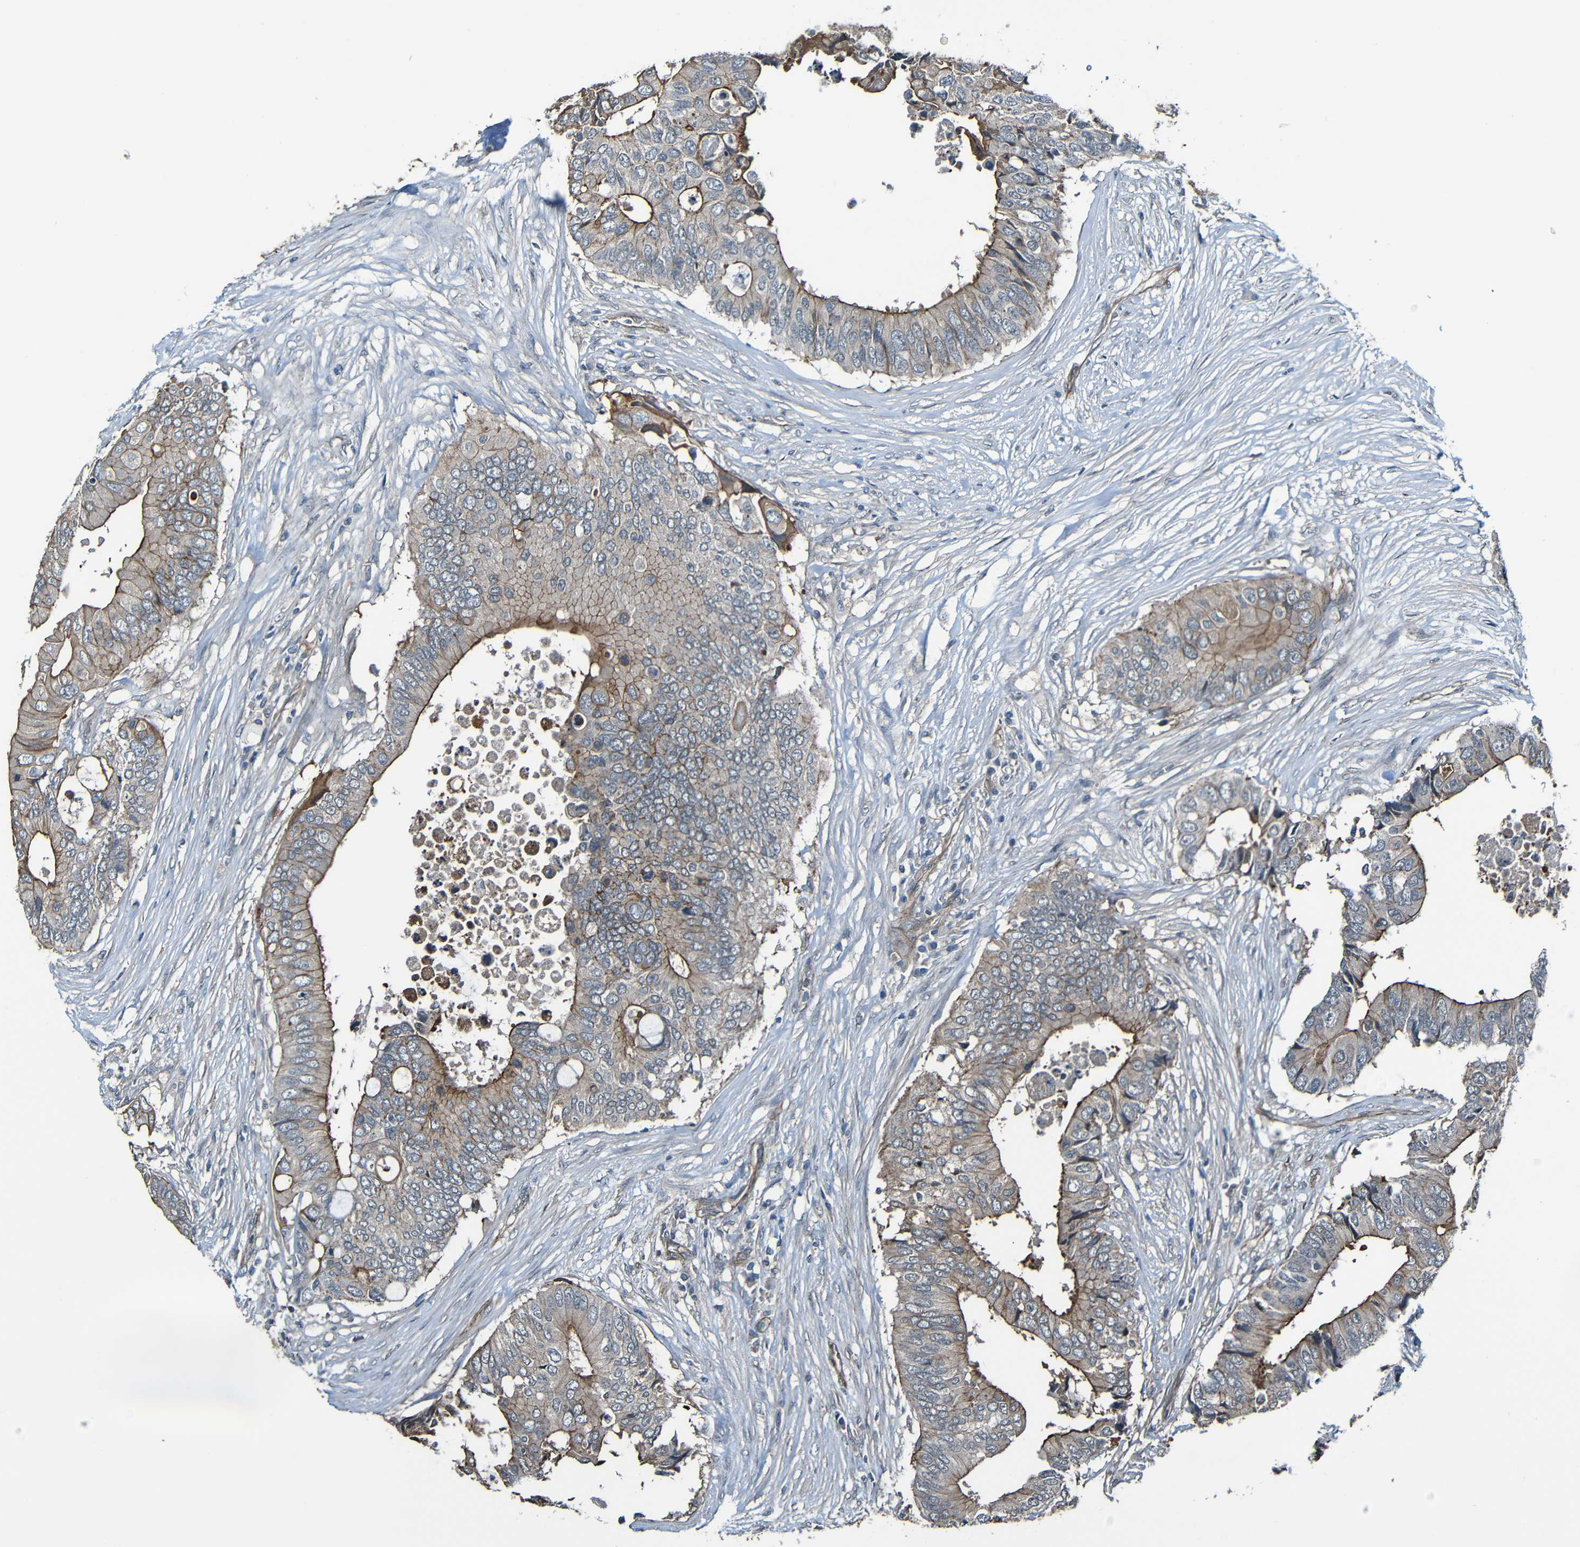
{"staining": {"intensity": "moderate", "quantity": "25%-75%", "location": "cytoplasmic/membranous"}, "tissue": "colorectal cancer", "cell_type": "Tumor cells", "image_type": "cancer", "snomed": [{"axis": "morphology", "description": "Adenocarcinoma, NOS"}, {"axis": "topography", "description": "Colon"}], "caption": "Immunohistochemical staining of human colorectal adenocarcinoma reveals medium levels of moderate cytoplasmic/membranous protein staining in approximately 25%-75% of tumor cells.", "gene": "LGR5", "patient": {"sex": "male", "age": 71}}